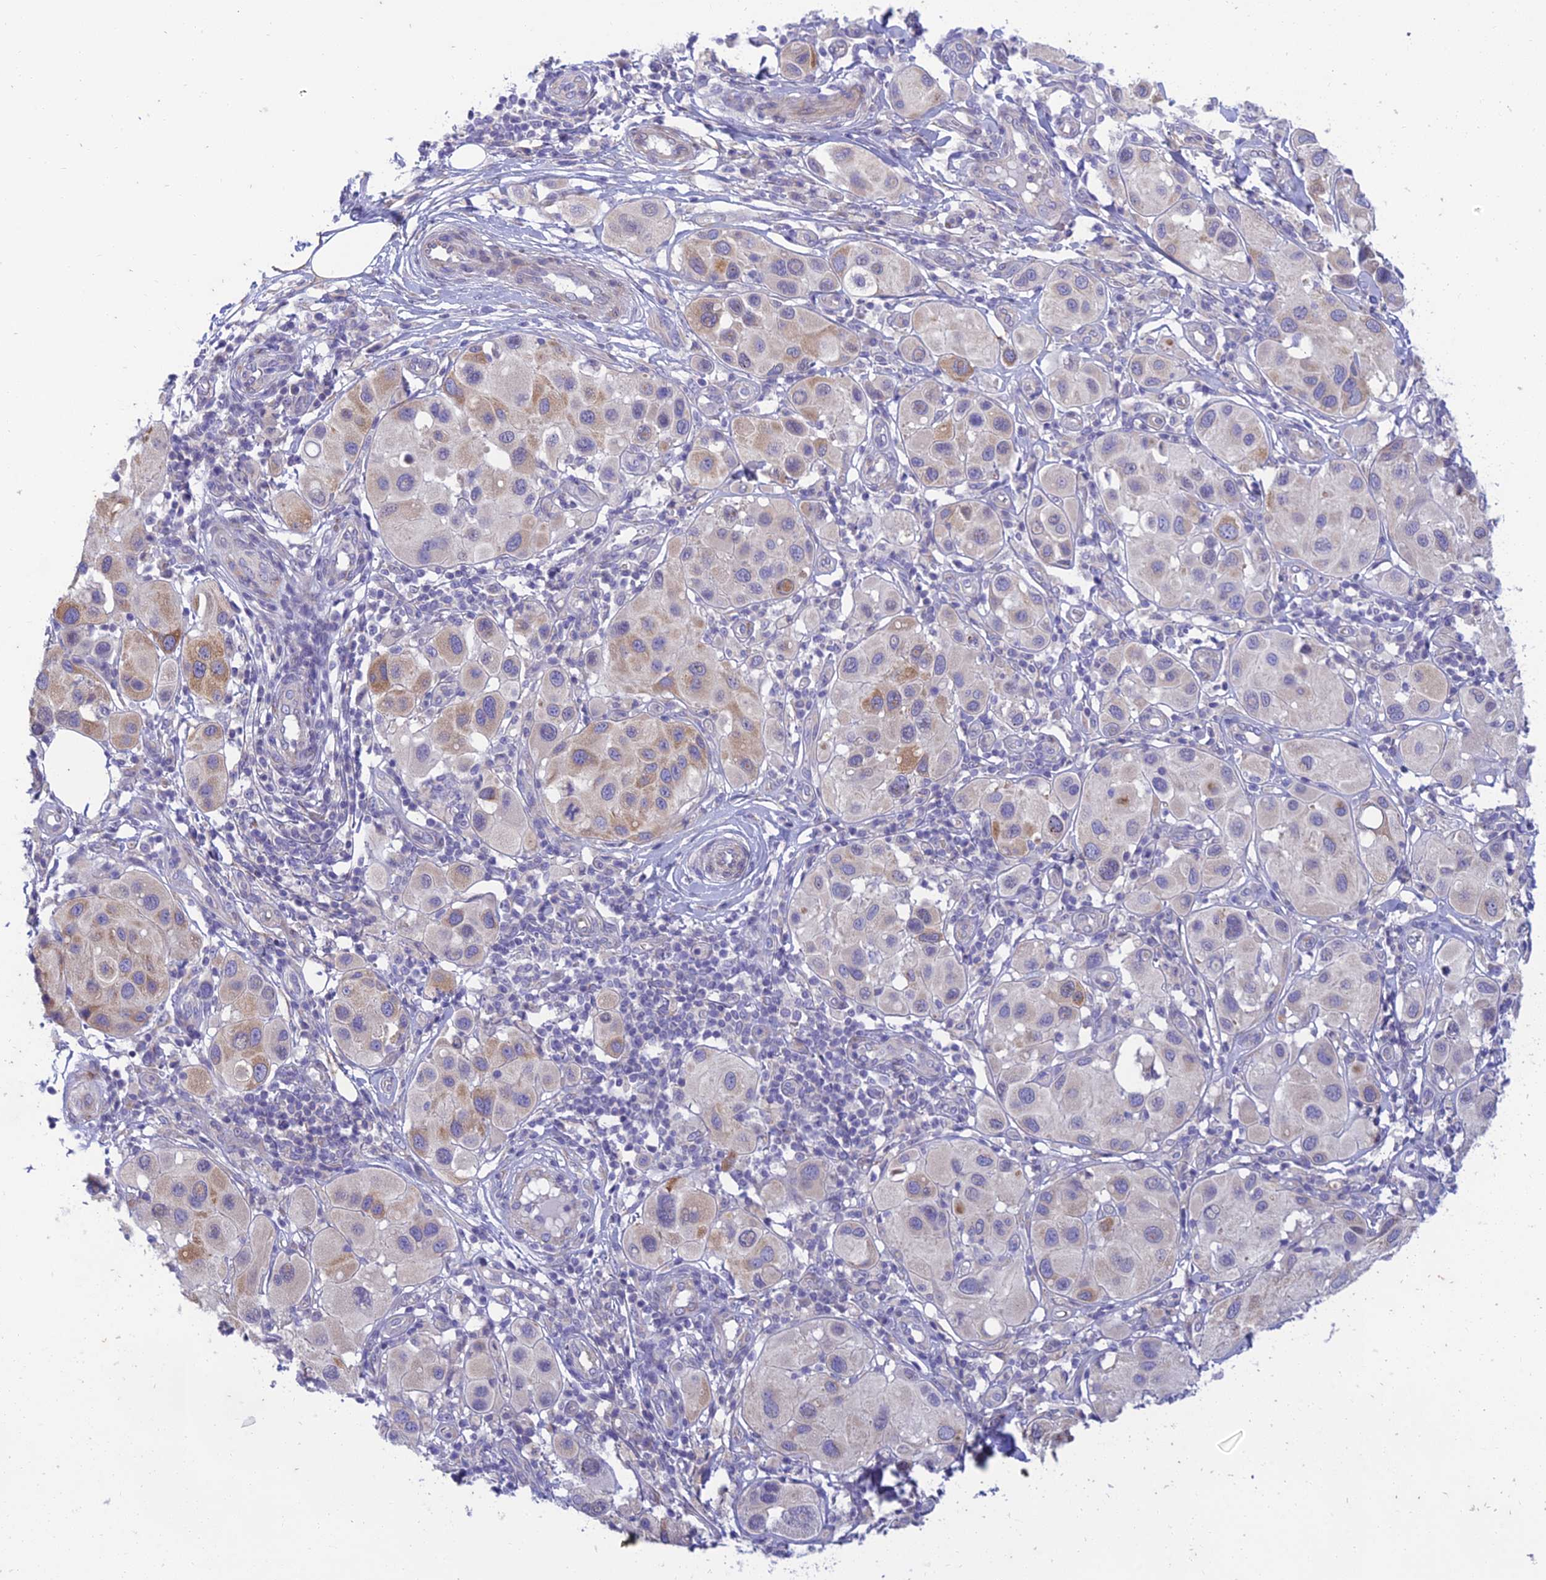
{"staining": {"intensity": "moderate", "quantity": "<25%", "location": "cytoplasmic/membranous"}, "tissue": "melanoma", "cell_type": "Tumor cells", "image_type": "cancer", "snomed": [{"axis": "morphology", "description": "Malignant melanoma, Metastatic site"}, {"axis": "topography", "description": "Skin"}], "caption": "This micrograph demonstrates IHC staining of human malignant melanoma (metastatic site), with low moderate cytoplasmic/membranous positivity in about <25% of tumor cells.", "gene": "PTCD2", "patient": {"sex": "male", "age": 41}}